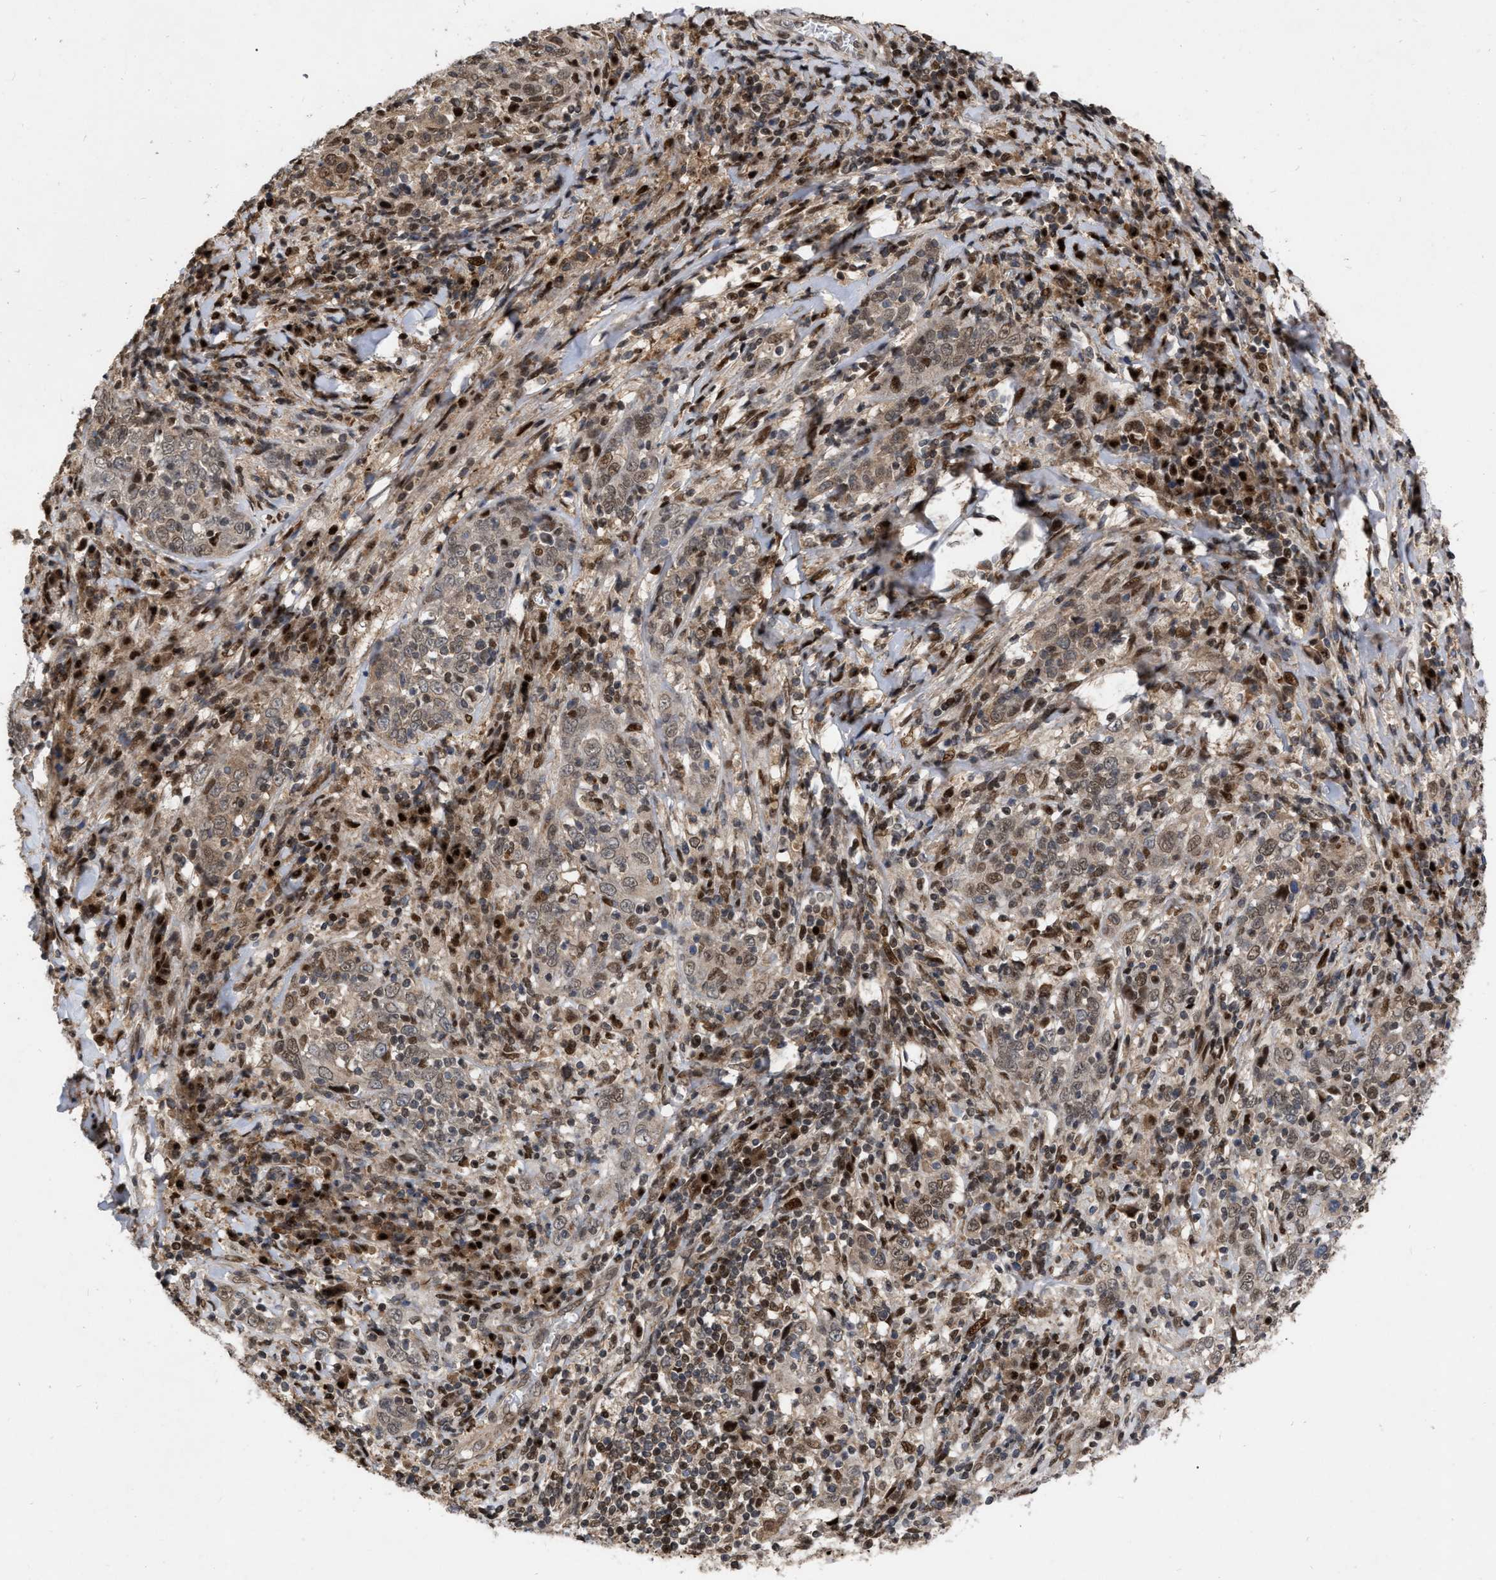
{"staining": {"intensity": "moderate", "quantity": ">75%", "location": "cytoplasmic/membranous,nuclear"}, "tissue": "cervical cancer", "cell_type": "Tumor cells", "image_type": "cancer", "snomed": [{"axis": "morphology", "description": "Squamous cell carcinoma, NOS"}, {"axis": "topography", "description": "Cervix"}], "caption": "Approximately >75% of tumor cells in human squamous cell carcinoma (cervical) demonstrate moderate cytoplasmic/membranous and nuclear protein positivity as visualized by brown immunohistochemical staining.", "gene": "MDM4", "patient": {"sex": "female", "age": 46}}